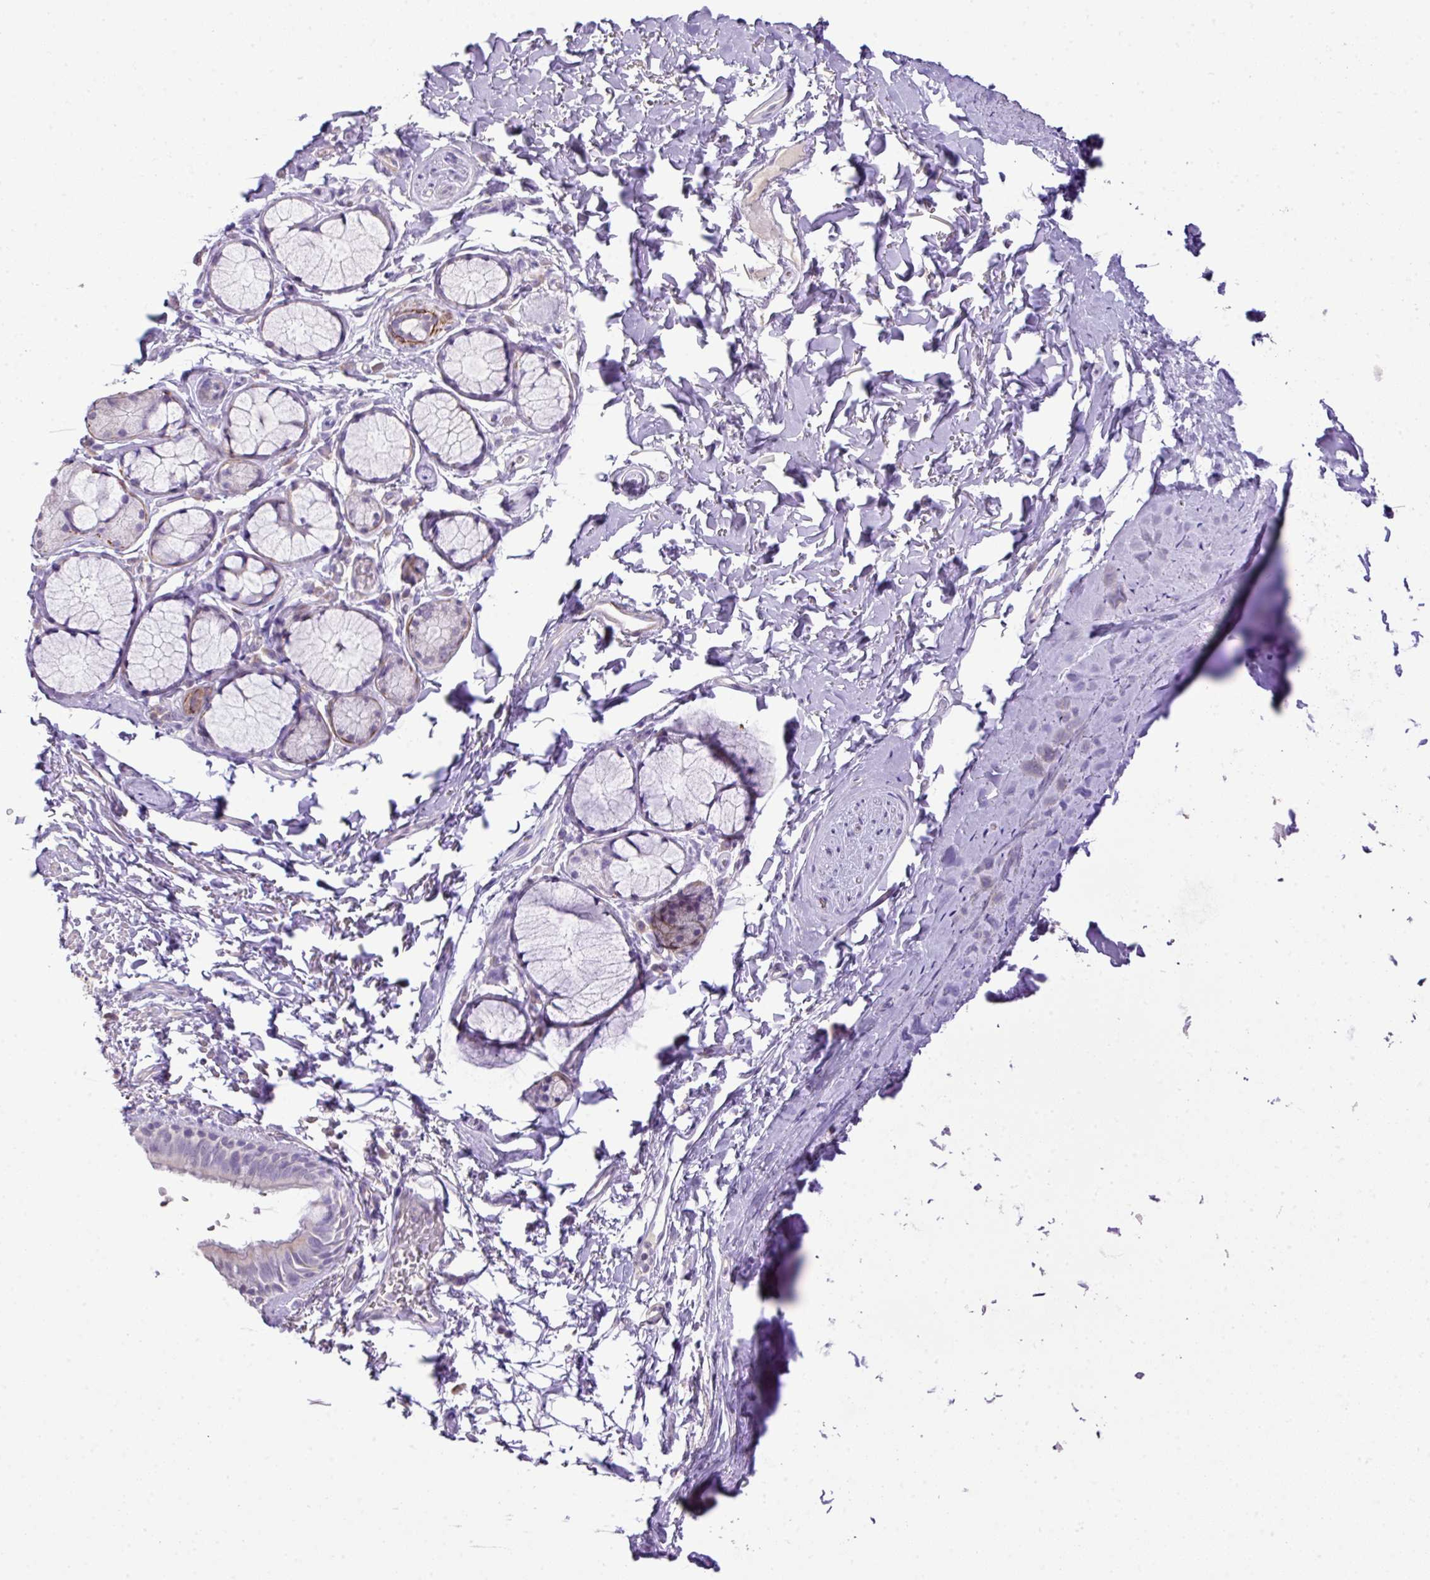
{"staining": {"intensity": "negative", "quantity": "none", "location": "none"}, "tissue": "bronchus", "cell_type": "Respiratory epithelial cells", "image_type": "normal", "snomed": [{"axis": "morphology", "description": "Normal tissue, NOS"}, {"axis": "topography", "description": "Bronchus"}], "caption": "The photomicrograph displays no staining of respiratory epithelial cells in normal bronchus.", "gene": "DIP2A", "patient": {"sex": "male", "age": 70}}